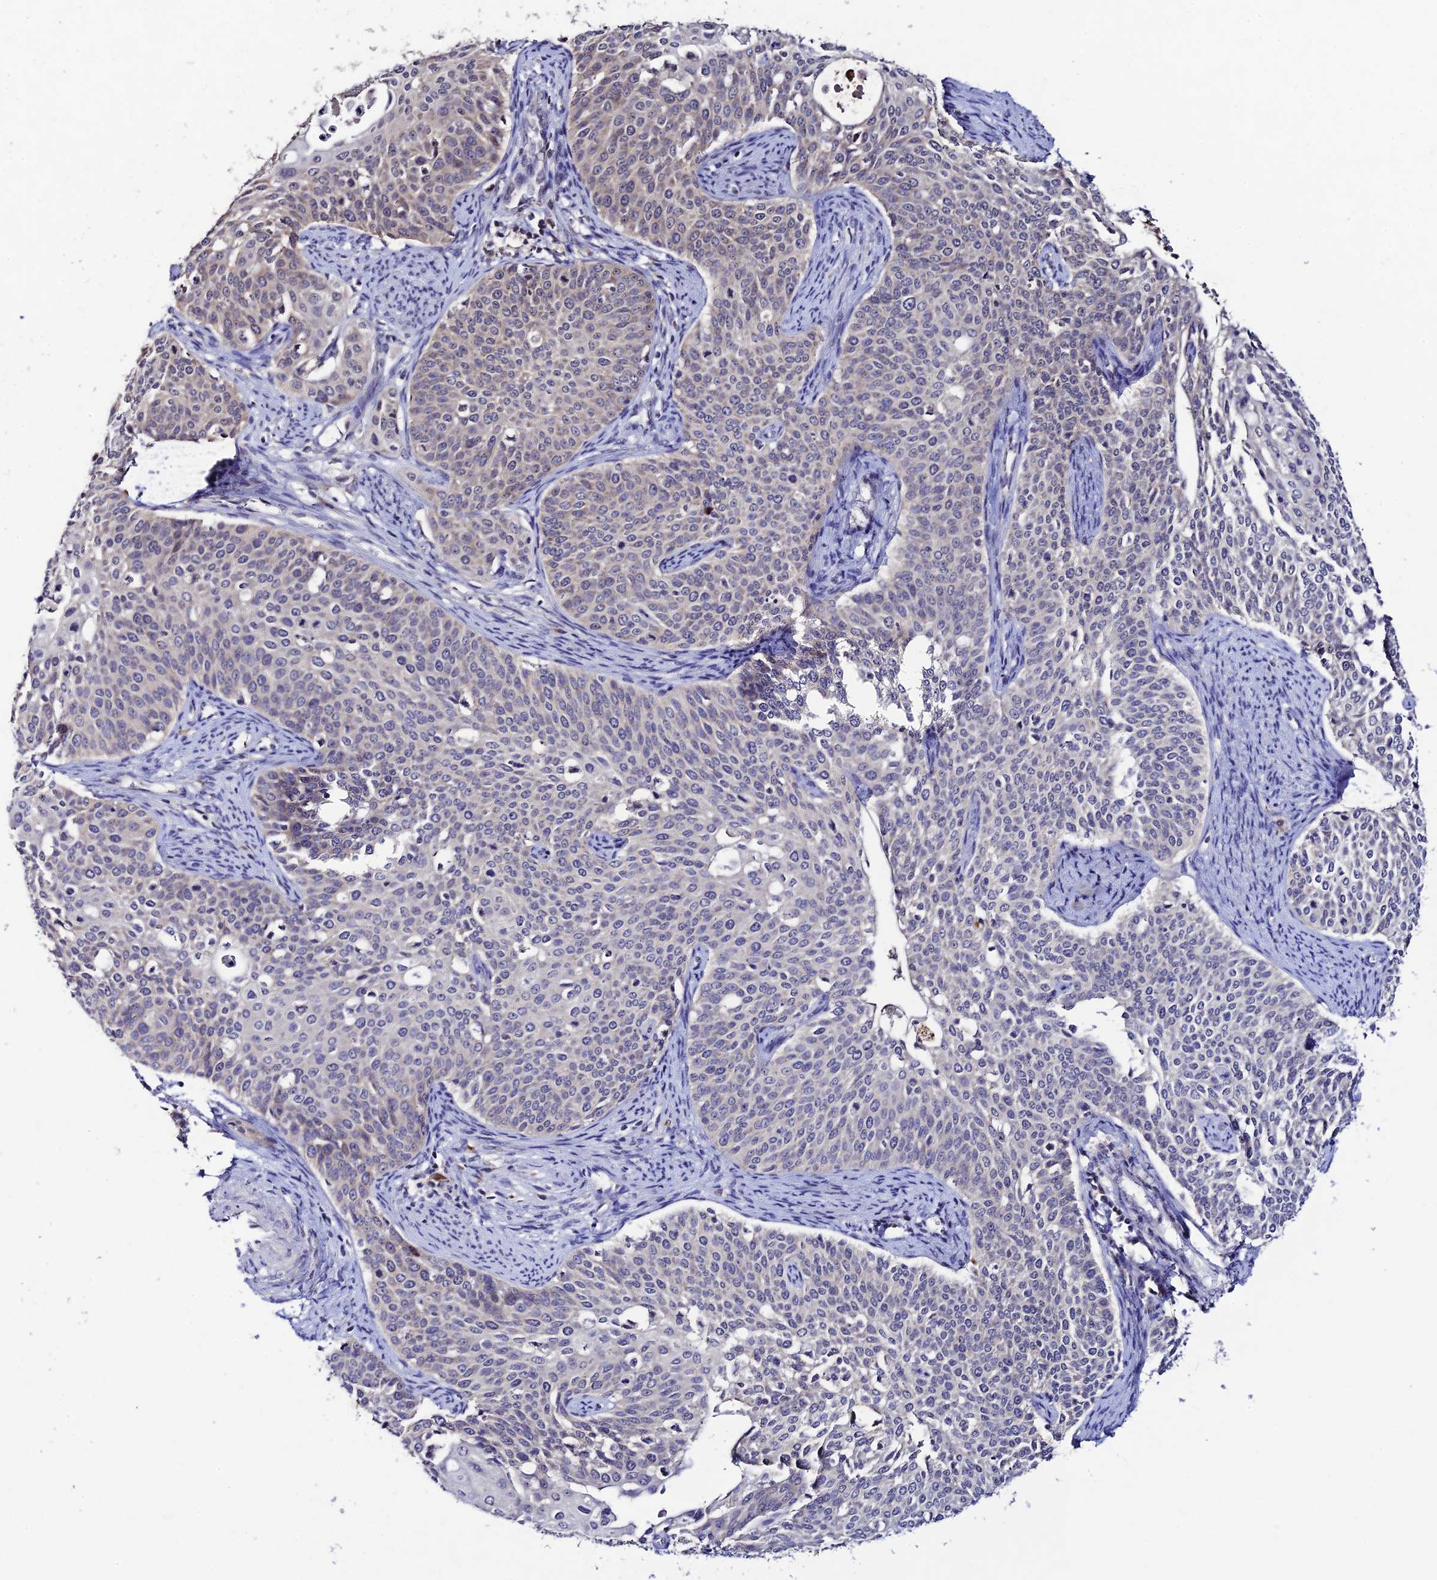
{"staining": {"intensity": "negative", "quantity": "none", "location": "none"}, "tissue": "cervical cancer", "cell_type": "Tumor cells", "image_type": "cancer", "snomed": [{"axis": "morphology", "description": "Squamous cell carcinoma, NOS"}, {"axis": "topography", "description": "Cervix"}], "caption": "This is a micrograph of immunohistochemistry staining of squamous cell carcinoma (cervical), which shows no staining in tumor cells. (DAB (3,3'-diaminobenzidine) immunohistochemistry with hematoxylin counter stain).", "gene": "CHST5", "patient": {"sex": "female", "age": 44}}